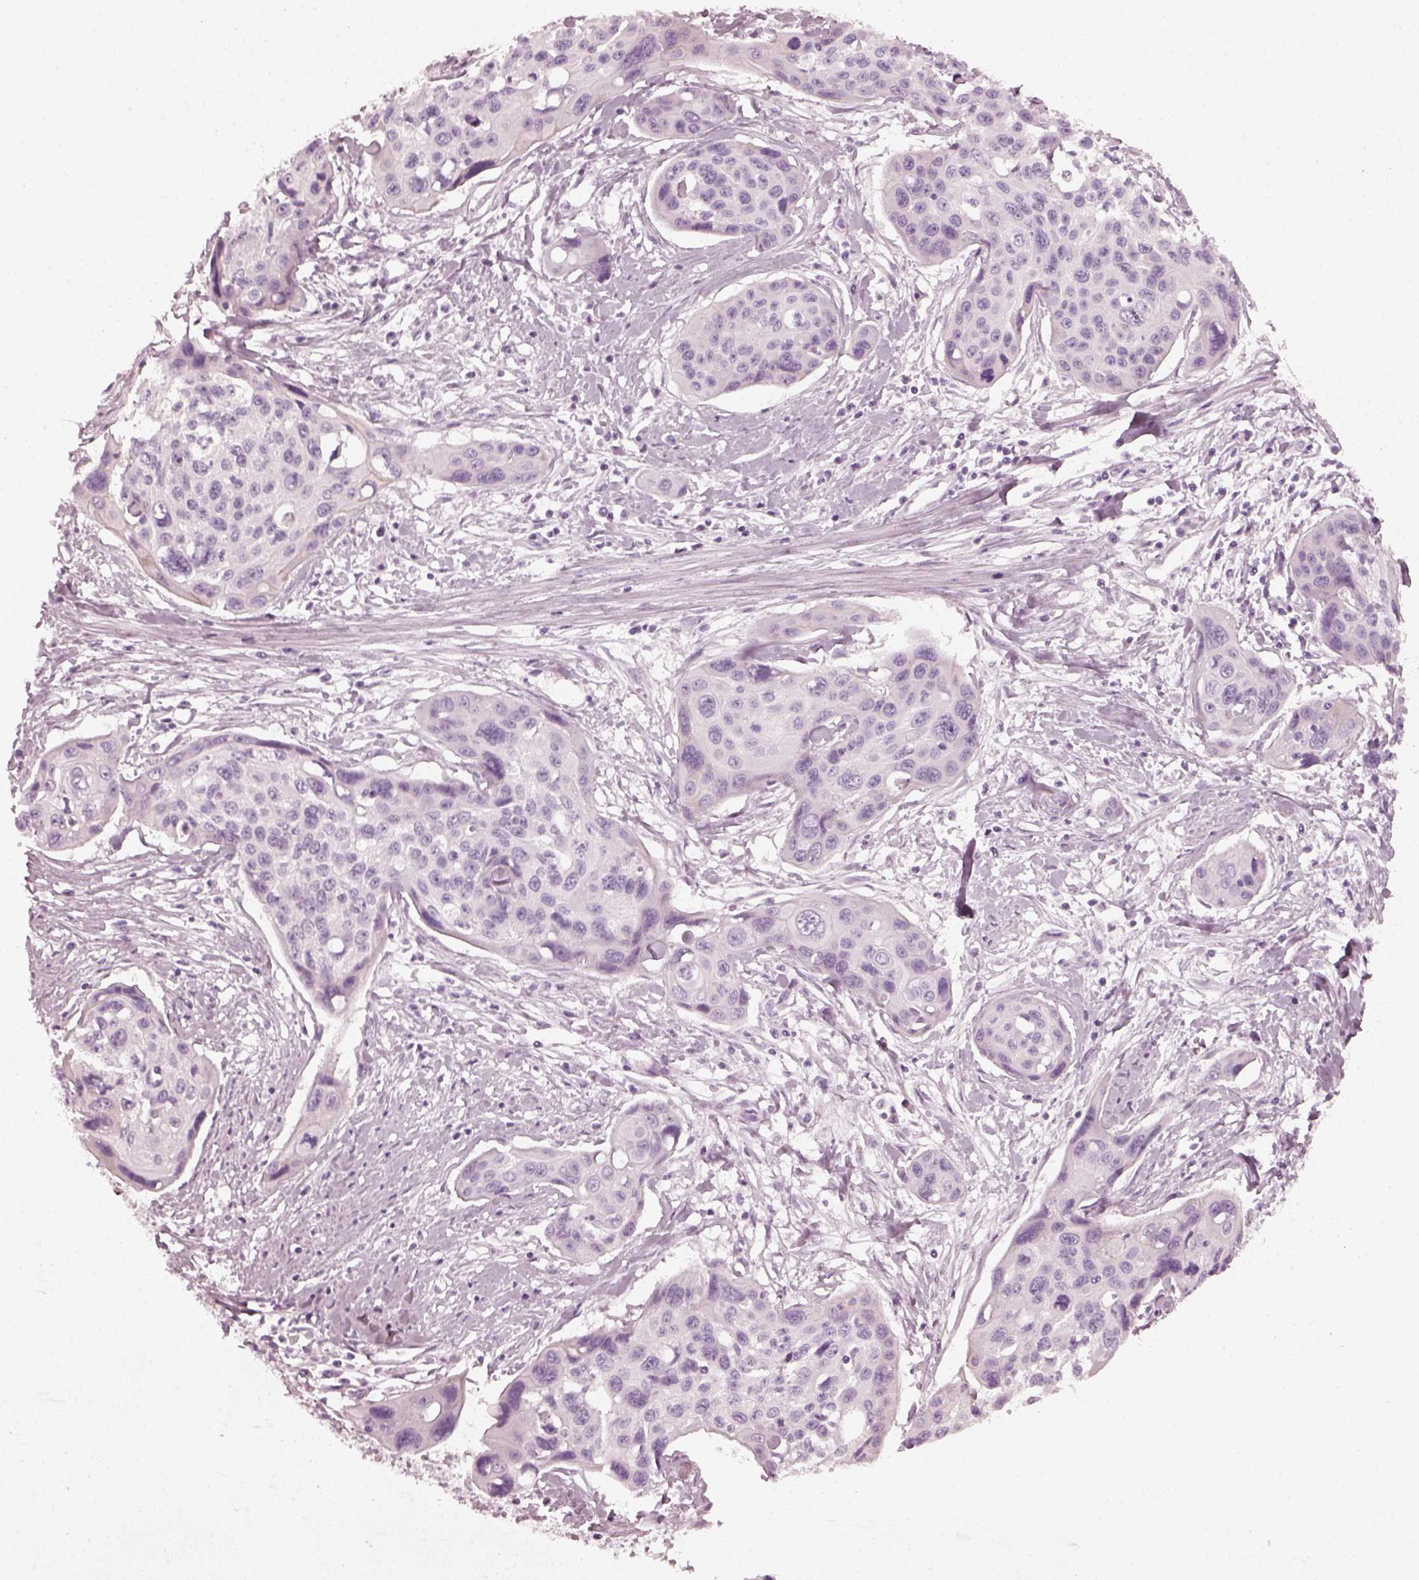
{"staining": {"intensity": "negative", "quantity": "none", "location": "none"}, "tissue": "cervical cancer", "cell_type": "Tumor cells", "image_type": "cancer", "snomed": [{"axis": "morphology", "description": "Squamous cell carcinoma, NOS"}, {"axis": "topography", "description": "Cervix"}], "caption": "Tumor cells show no significant positivity in squamous cell carcinoma (cervical).", "gene": "CRYBA2", "patient": {"sex": "female", "age": 31}}